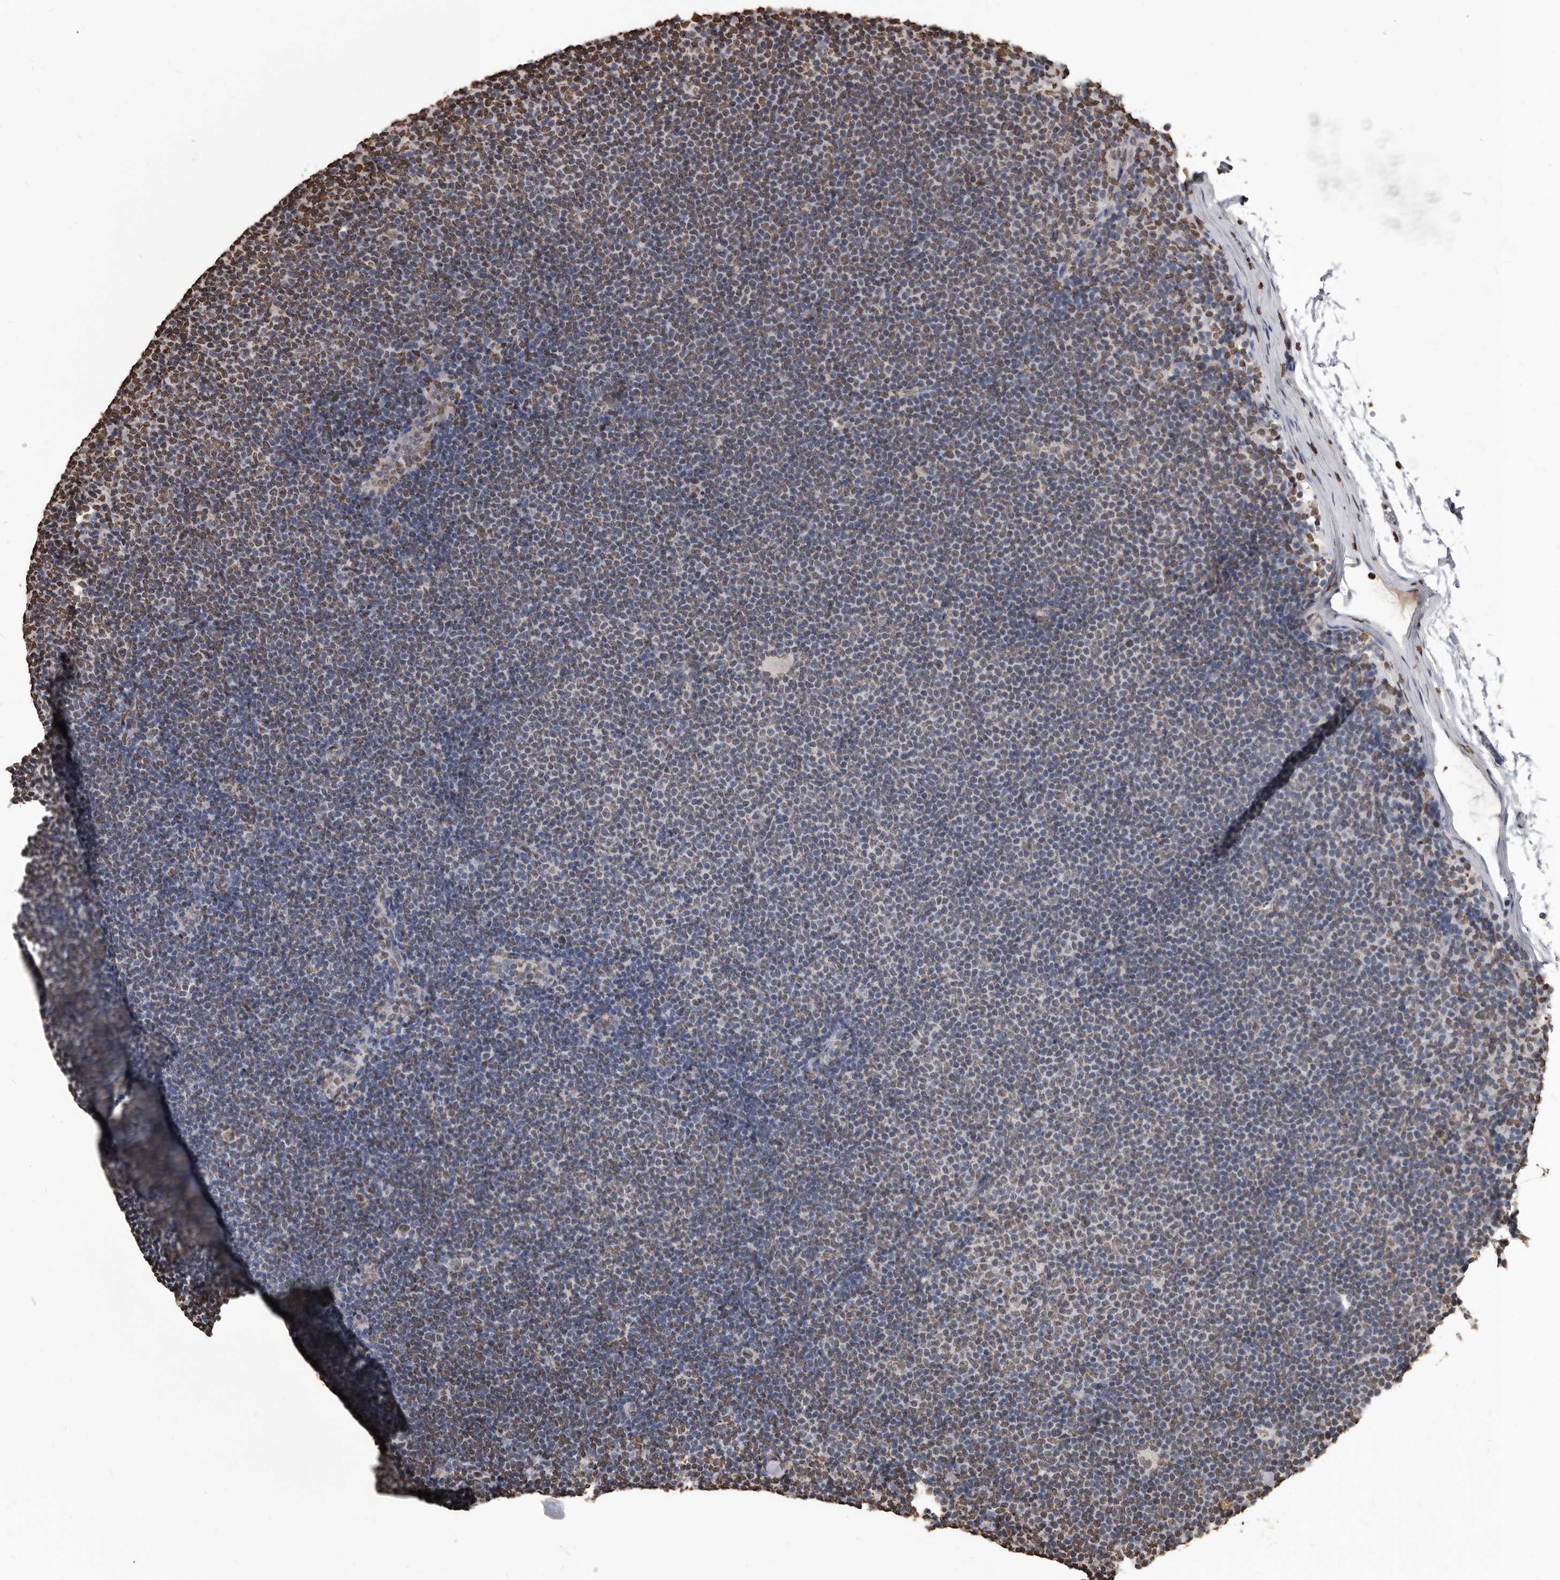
{"staining": {"intensity": "moderate", "quantity": "25%-75%", "location": "nuclear"}, "tissue": "lymphoma", "cell_type": "Tumor cells", "image_type": "cancer", "snomed": [{"axis": "morphology", "description": "Malignant lymphoma, non-Hodgkin's type, Low grade"}, {"axis": "topography", "description": "Lymph node"}], "caption": "Low-grade malignant lymphoma, non-Hodgkin's type stained for a protein reveals moderate nuclear positivity in tumor cells. (DAB (3,3'-diaminobenzidine) IHC, brown staining for protein, blue staining for nuclei).", "gene": "AHR", "patient": {"sex": "female", "age": 53}}